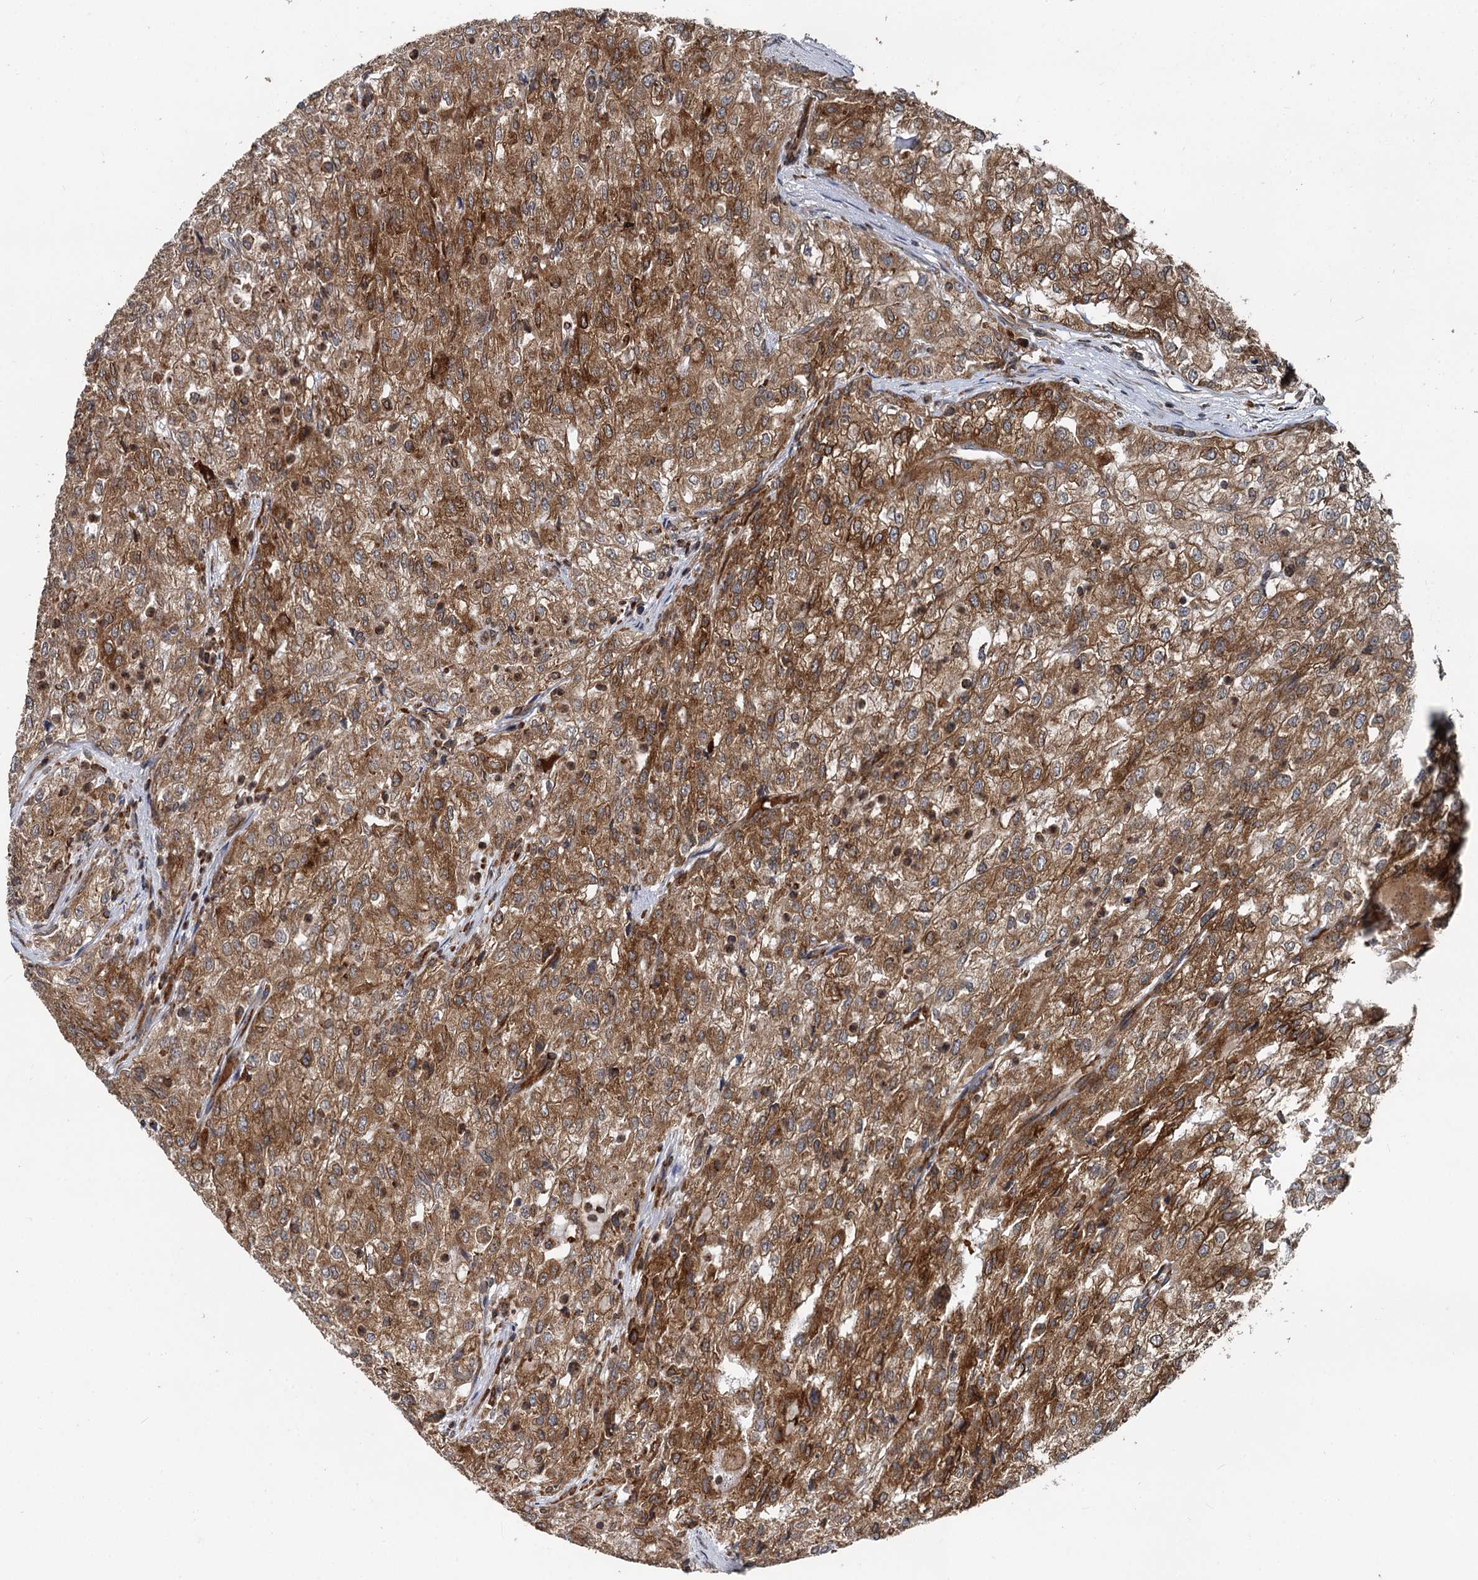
{"staining": {"intensity": "strong", "quantity": ">75%", "location": "cytoplasmic/membranous"}, "tissue": "renal cancer", "cell_type": "Tumor cells", "image_type": "cancer", "snomed": [{"axis": "morphology", "description": "Adenocarcinoma, NOS"}, {"axis": "topography", "description": "Kidney"}], "caption": "Renal cancer (adenocarcinoma) tissue exhibits strong cytoplasmic/membranous expression in approximately >75% of tumor cells, visualized by immunohistochemistry.", "gene": "STIM1", "patient": {"sex": "female", "age": 54}}